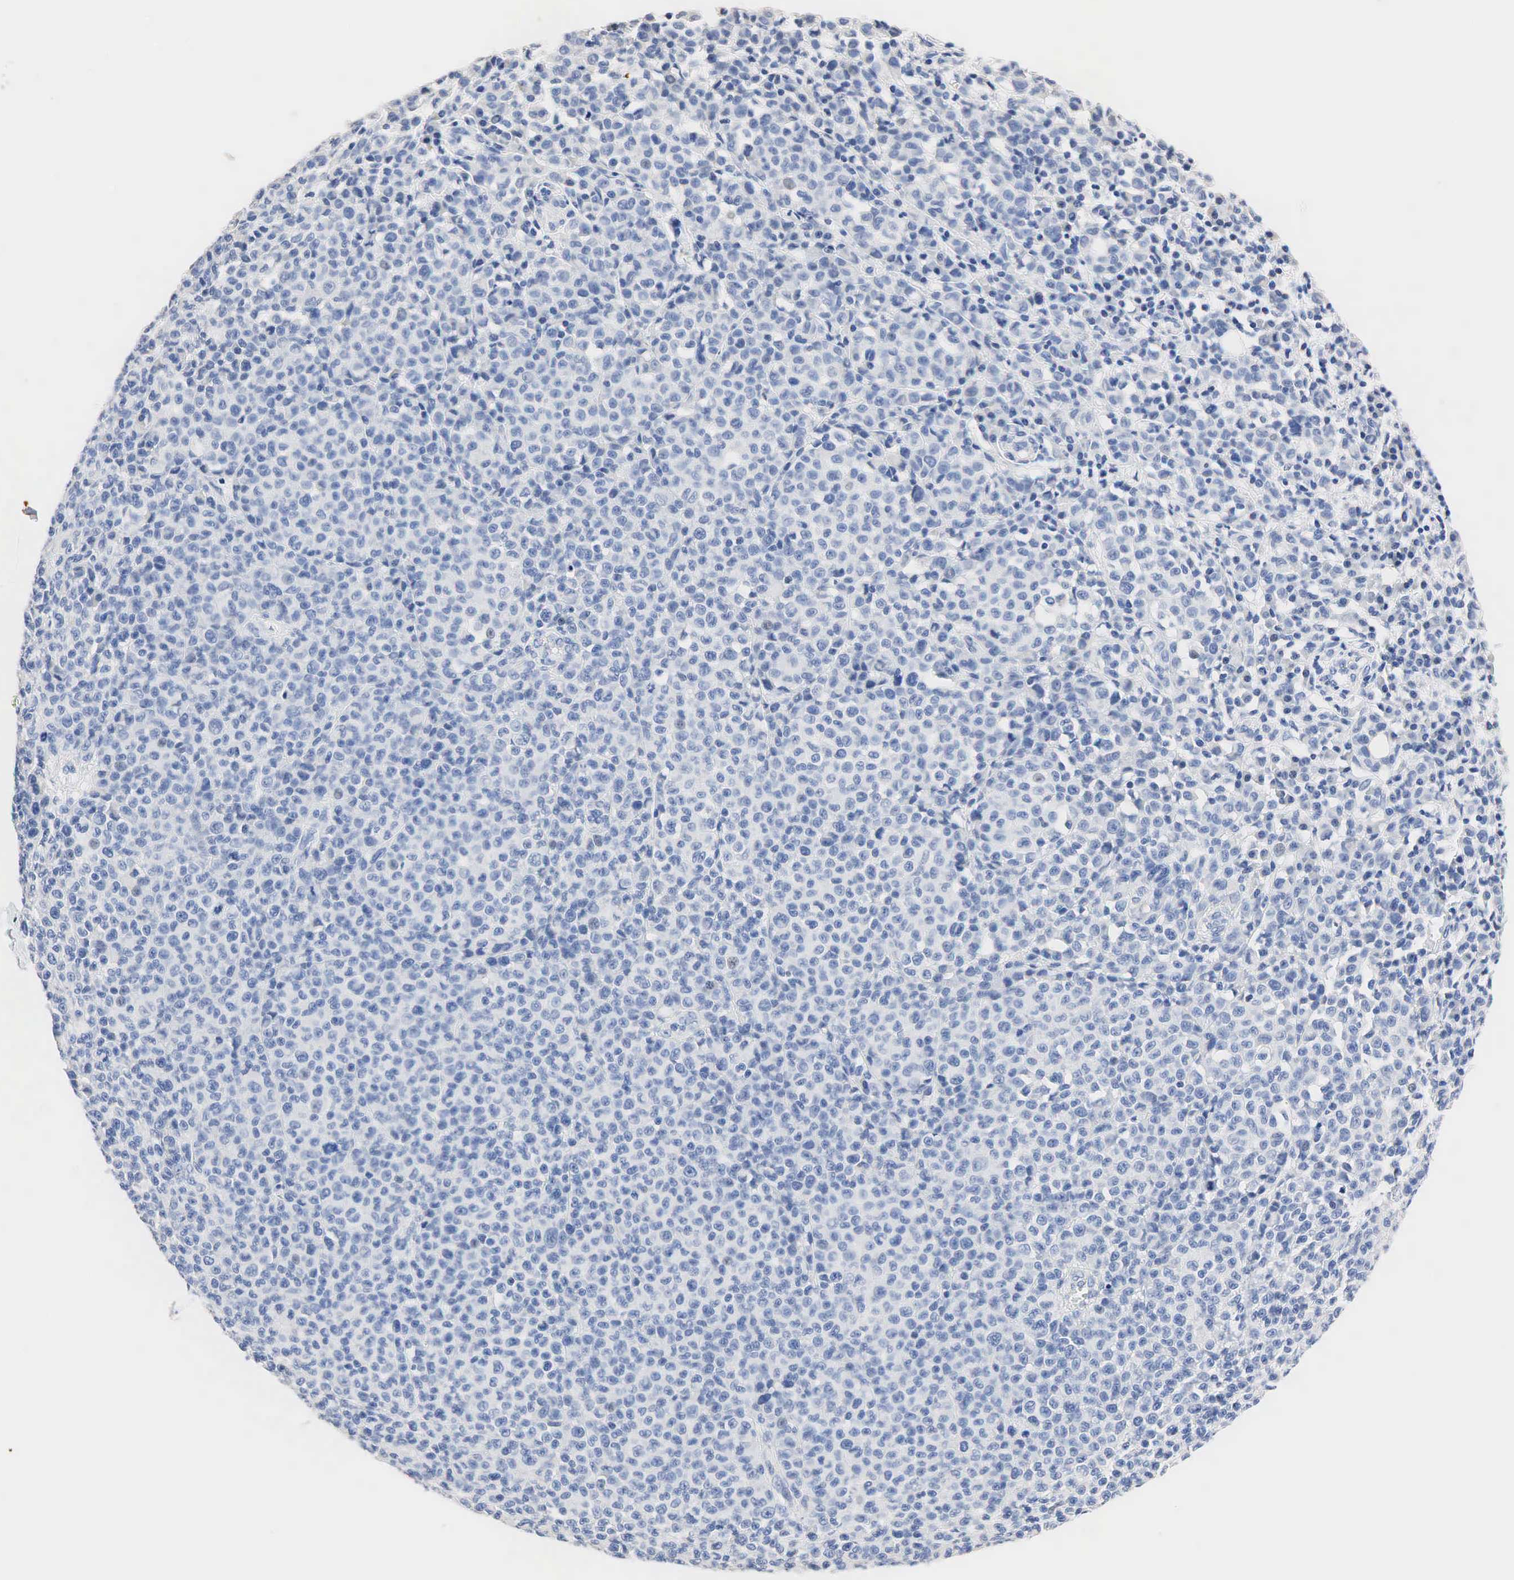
{"staining": {"intensity": "negative", "quantity": "none", "location": "none"}, "tissue": "melanoma", "cell_type": "Tumor cells", "image_type": "cancer", "snomed": [{"axis": "morphology", "description": "Malignant melanoma, Metastatic site"}, {"axis": "topography", "description": "Skin"}], "caption": "Immunohistochemistry histopathology image of human melanoma stained for a protein (brown), which exhibits no positivity in tumor cells.", "gene": "SST", "patient": {"sex": "male", "age": 32}}